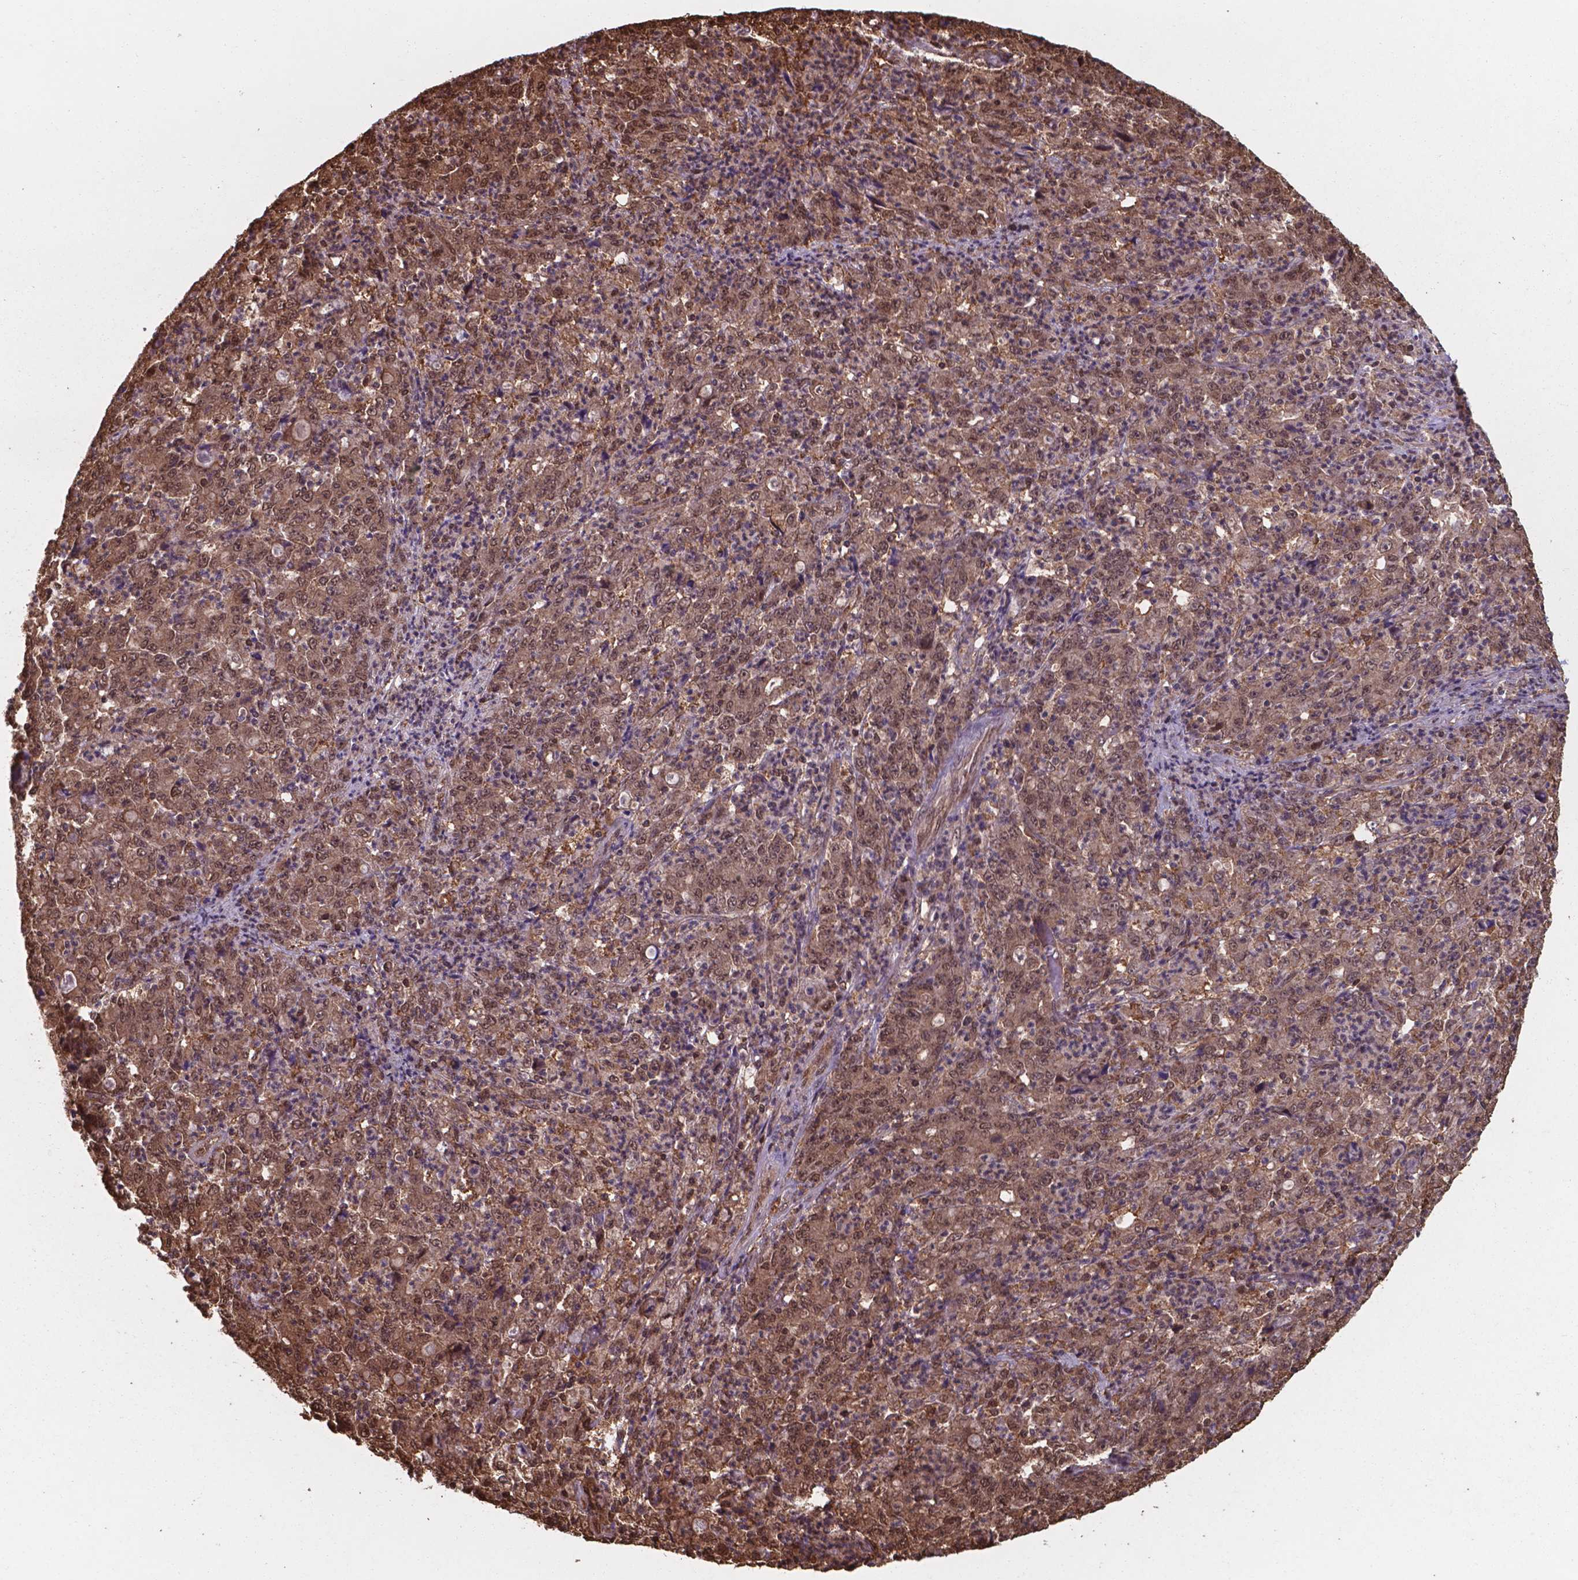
{"staining": {"intensity": "moderate", "quantity": ">75%", "location": "cytoplasmic/membranous,nuclear"}, "tissue": "stomach cancer", "cell_type": "Tumor cells", "image_type": "cancer", "snomed": [{"axis": "morphology", "description": "Adenocarcinoma, NOS"}, {"axis": "topography", "description": "Stomach, lower"}], "caption": "A brown stain highlights moderate cytoplasmic/membranous and nuclear expression of a protein in human adenocarcinoma (stomach) tumor cells.", "gene": "CHP2", "patient": {"sex": "female", "age": 71}}